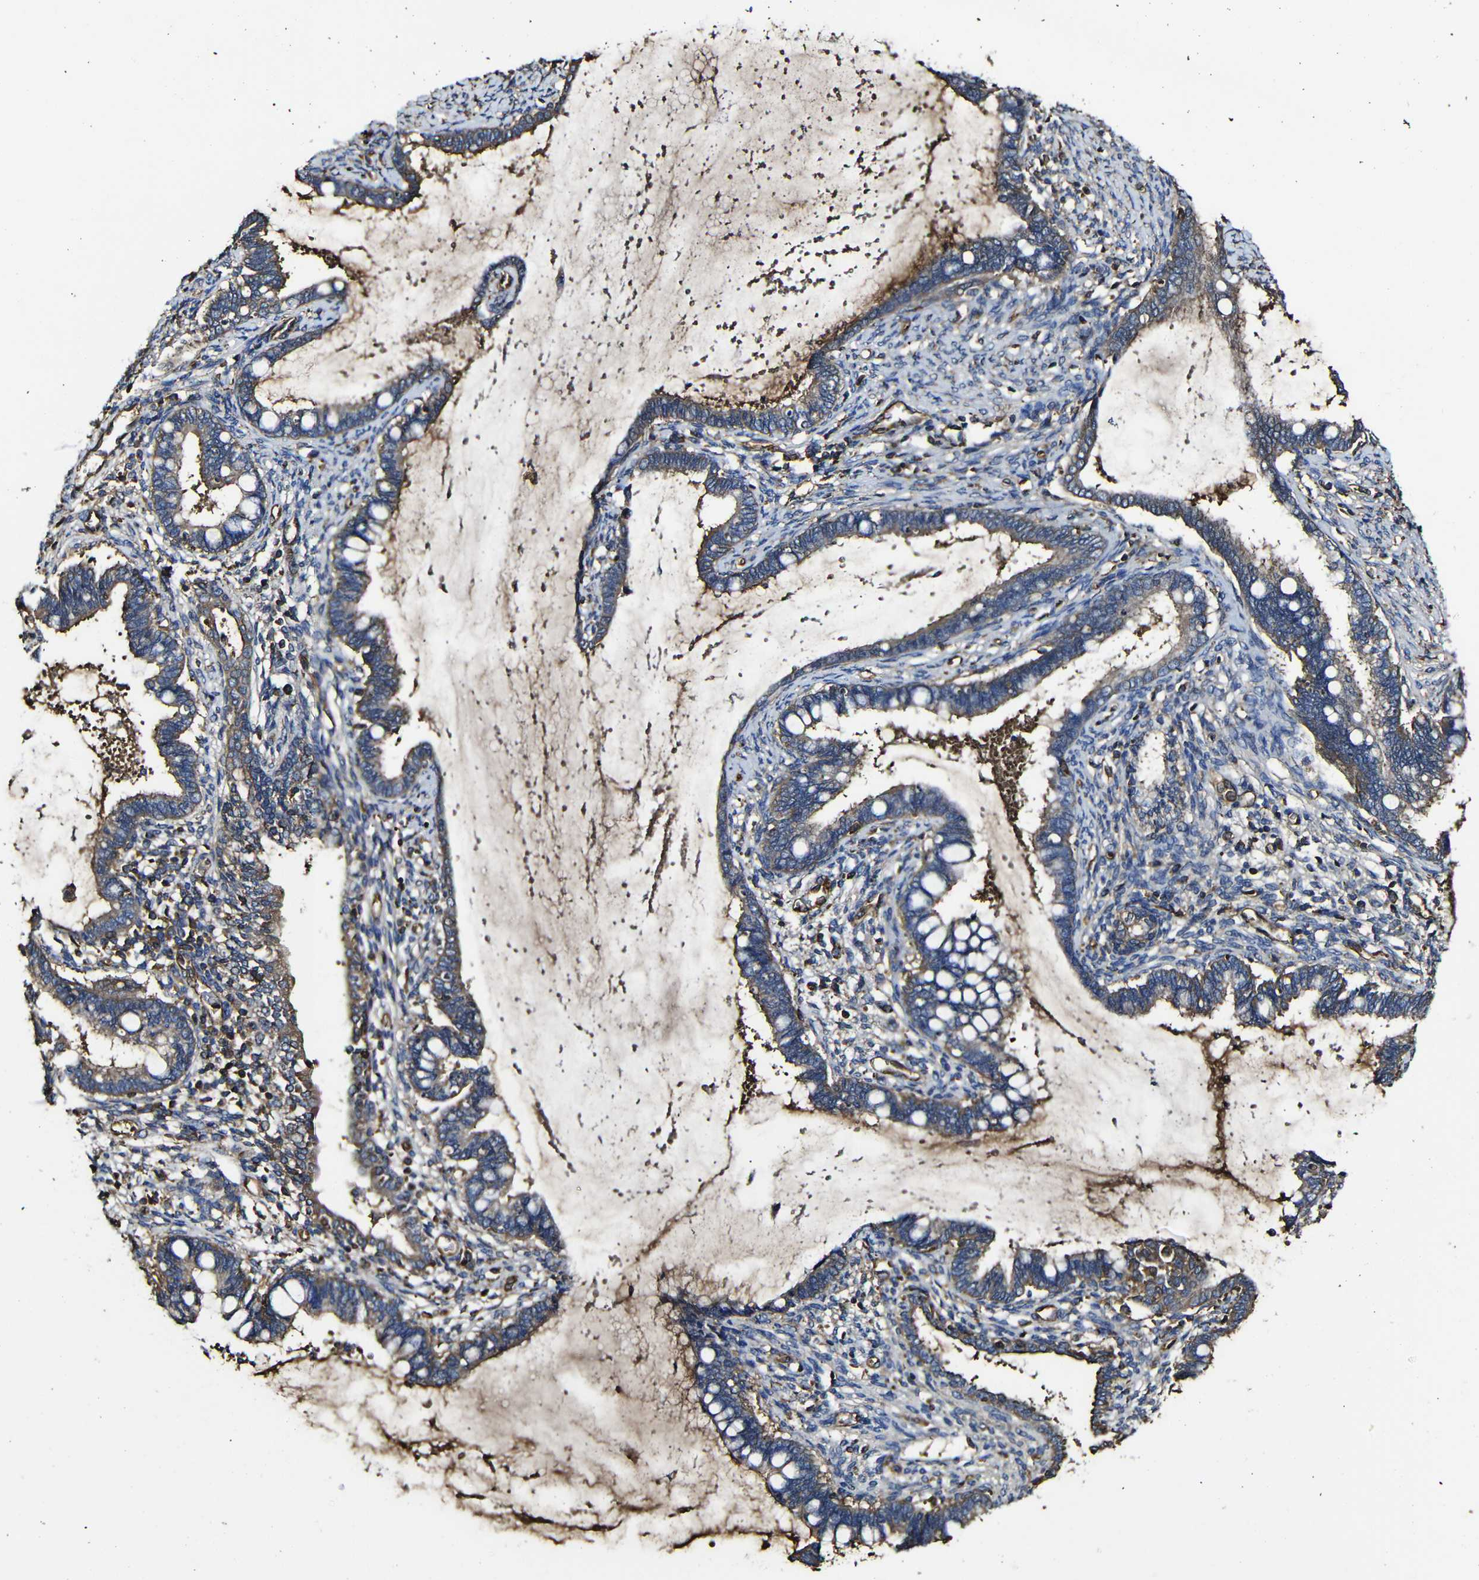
{"staining": {"intensity": "moderate", "quantity": ">75%", "location": "cytoplasmic/membranous"}, "tissue": "cervical cancer", "cell_type": "Tumor cells", "image_type": "cancer", "snomed": [{"axis": "morphology", "description": "Adenocarcinoma, NOS"}, {"axis": "topography", "description": "Cervix"}], "caption": "This histopathology image exhibits cervical adenocarcinoma stained with immunohistochemistry to label a protein in brown. The cytoplasmic/membranous of tumor cells show moderate positivity for the protein. Nuclei are counter-stained blue.", "gene": "MSN", "patient": {"sex": "female", "age": 44}}